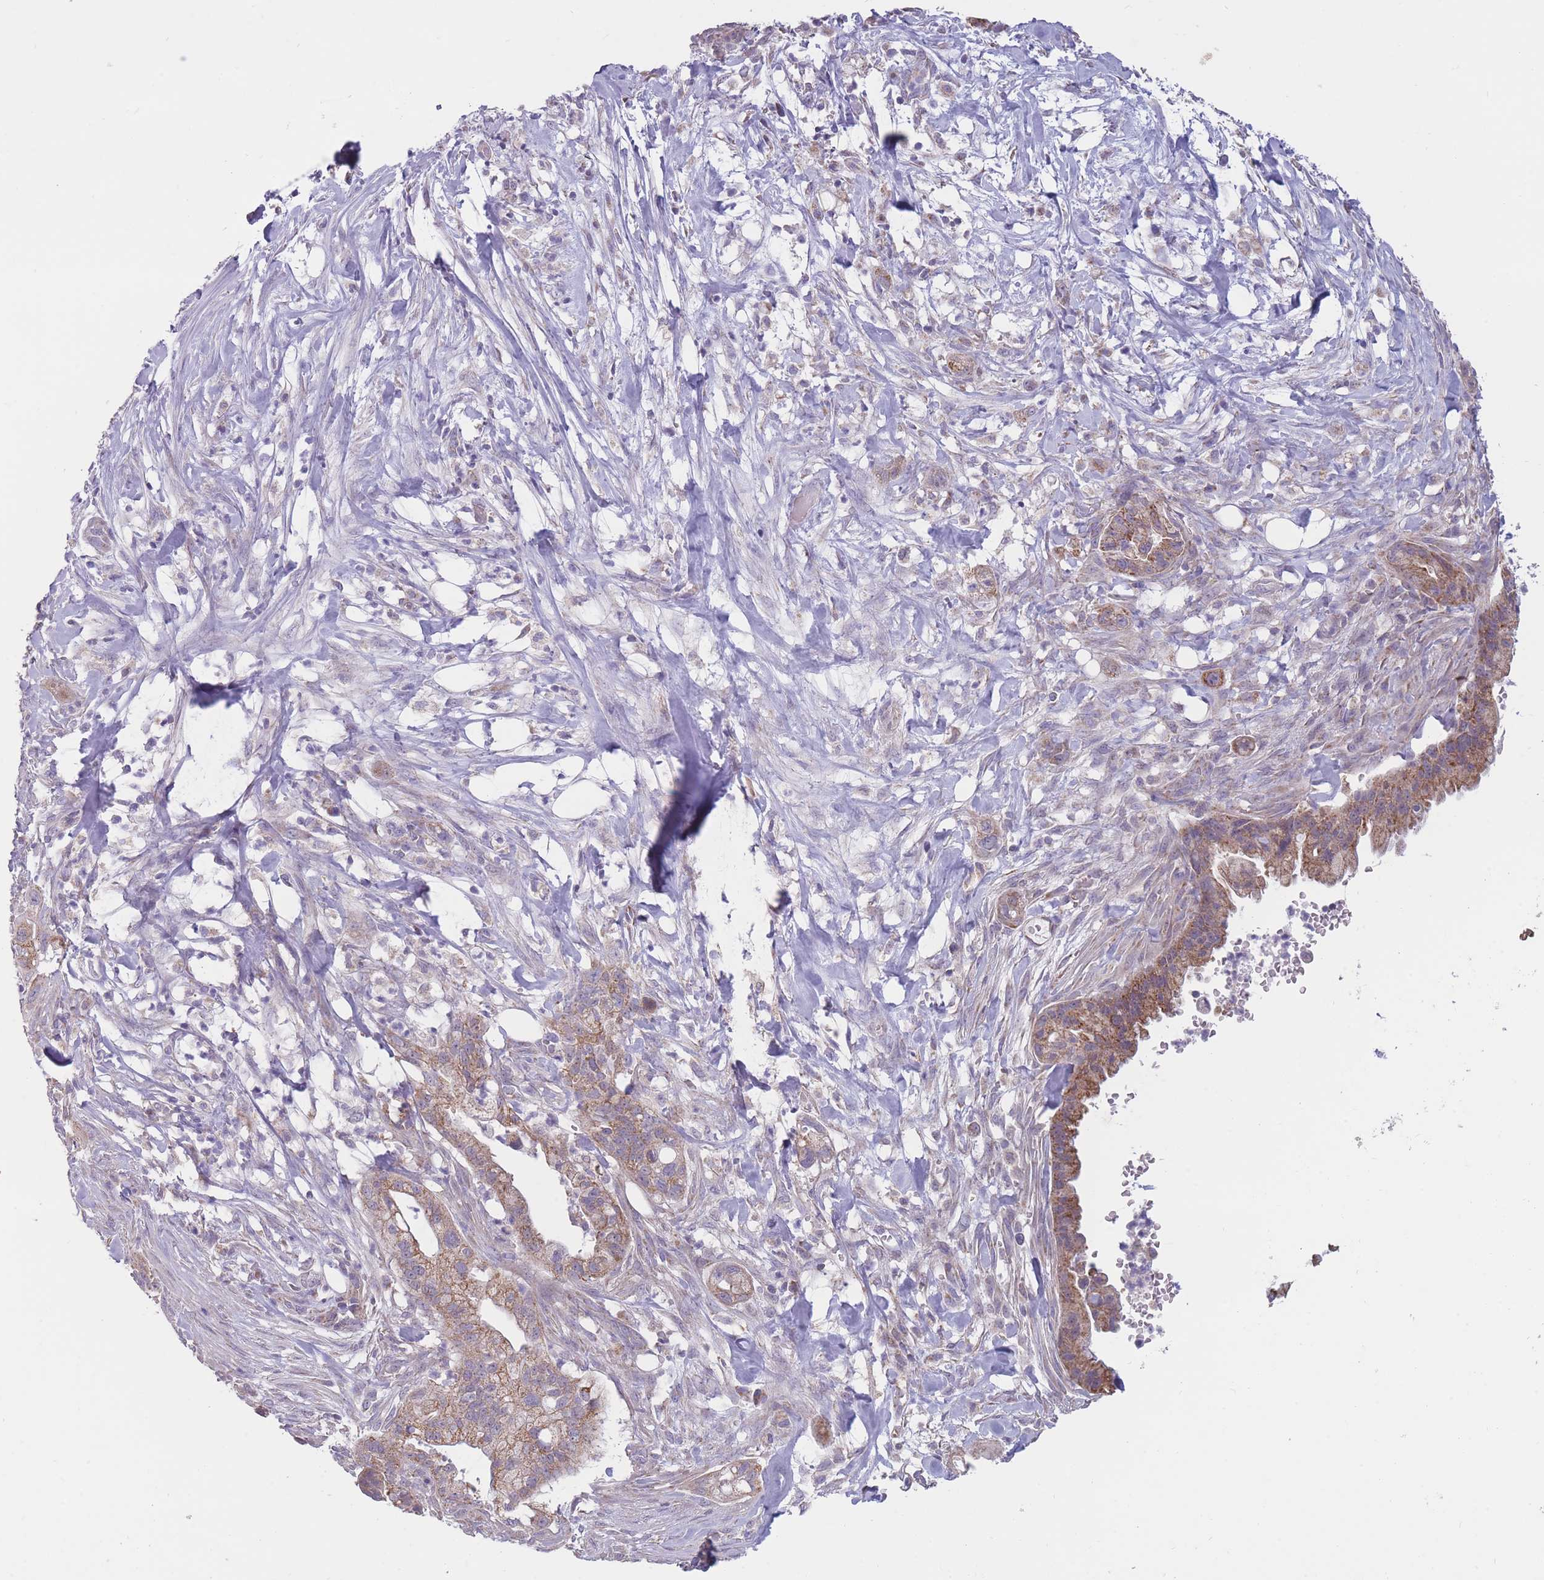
{"staining": {"intensity": "moderate", "quantity": "25%-75%", "location": "cytoplasmic/membranous"}, "tissue": "pancreatic cancer", "cell_type": "Tumor cells", "image_type": "cancer", "snomed": [{"axis": "morphology", "description": "Adenocarcinoma, NOS"}, {"axis": "topography", "description": "Pancreas"}], "caption": "Human pancreatic cancer (adenocarcinoma) stained for a protein (brown) shows moderate cytoplasmic/membranous positive positivity in about 25%-75% of tumor cells.", "gene": "MRPS18C", "patient": {"sex": "male", "age": 44}}